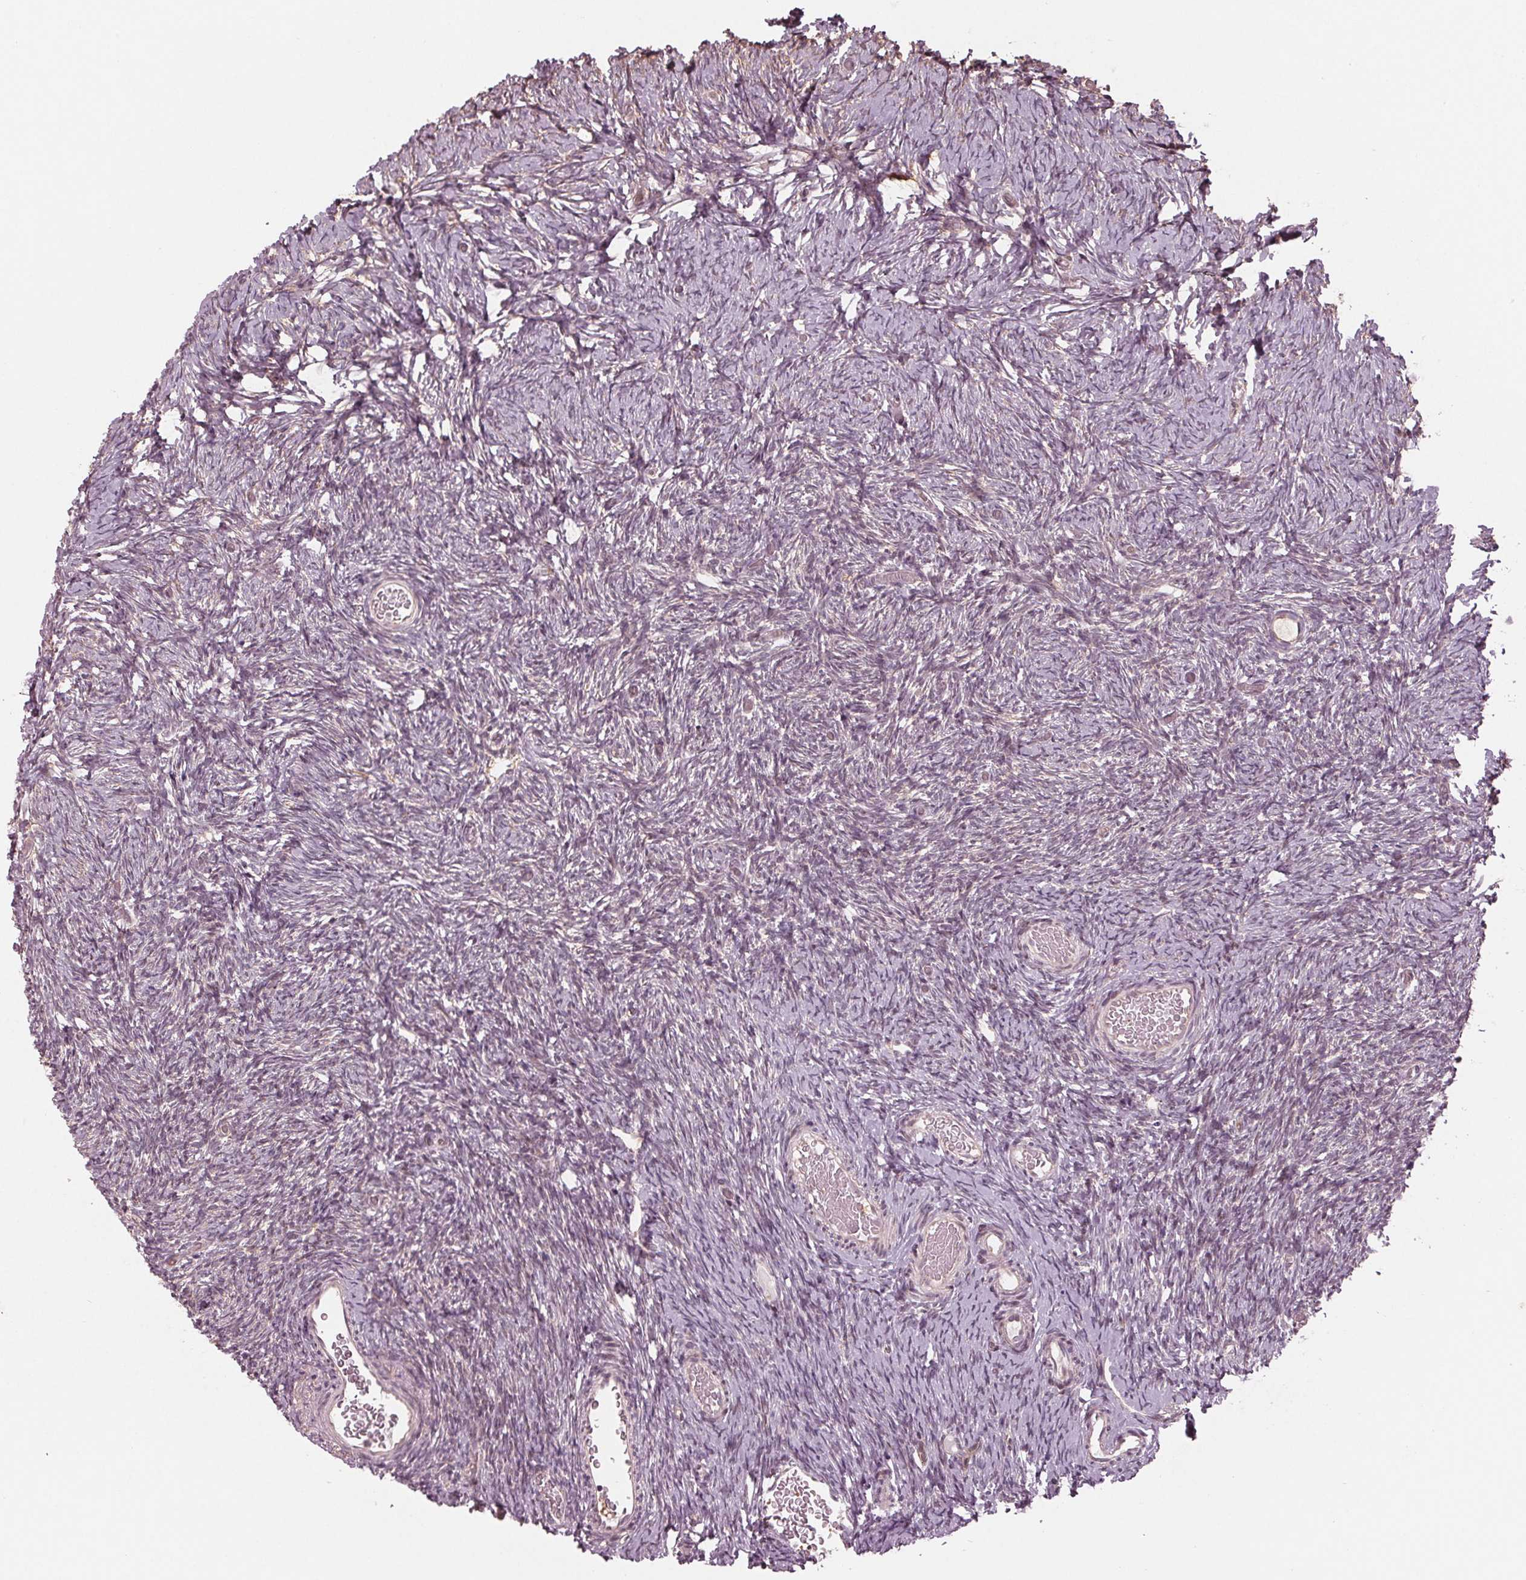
{"staining": {"intensity": "weak", "quantity": "<25%", "location": "cytoplasmic/membranous"}, "tissue": "ovary", "cell_type": "Follicle cells", "image_type": "normal", "snomed": [{"axis": "morphology", "description": "Normal tissue, NOS"}, {"axis": "topography", "description": "Ovary"}], "caption": "The immunohistochemistry (IHC) photomicrograph has no significant staining in follicle cells of ovary. Nuclei are stained in blue.", "gene": "CMIP", "patient": {"sex": "female", "age": 39}}